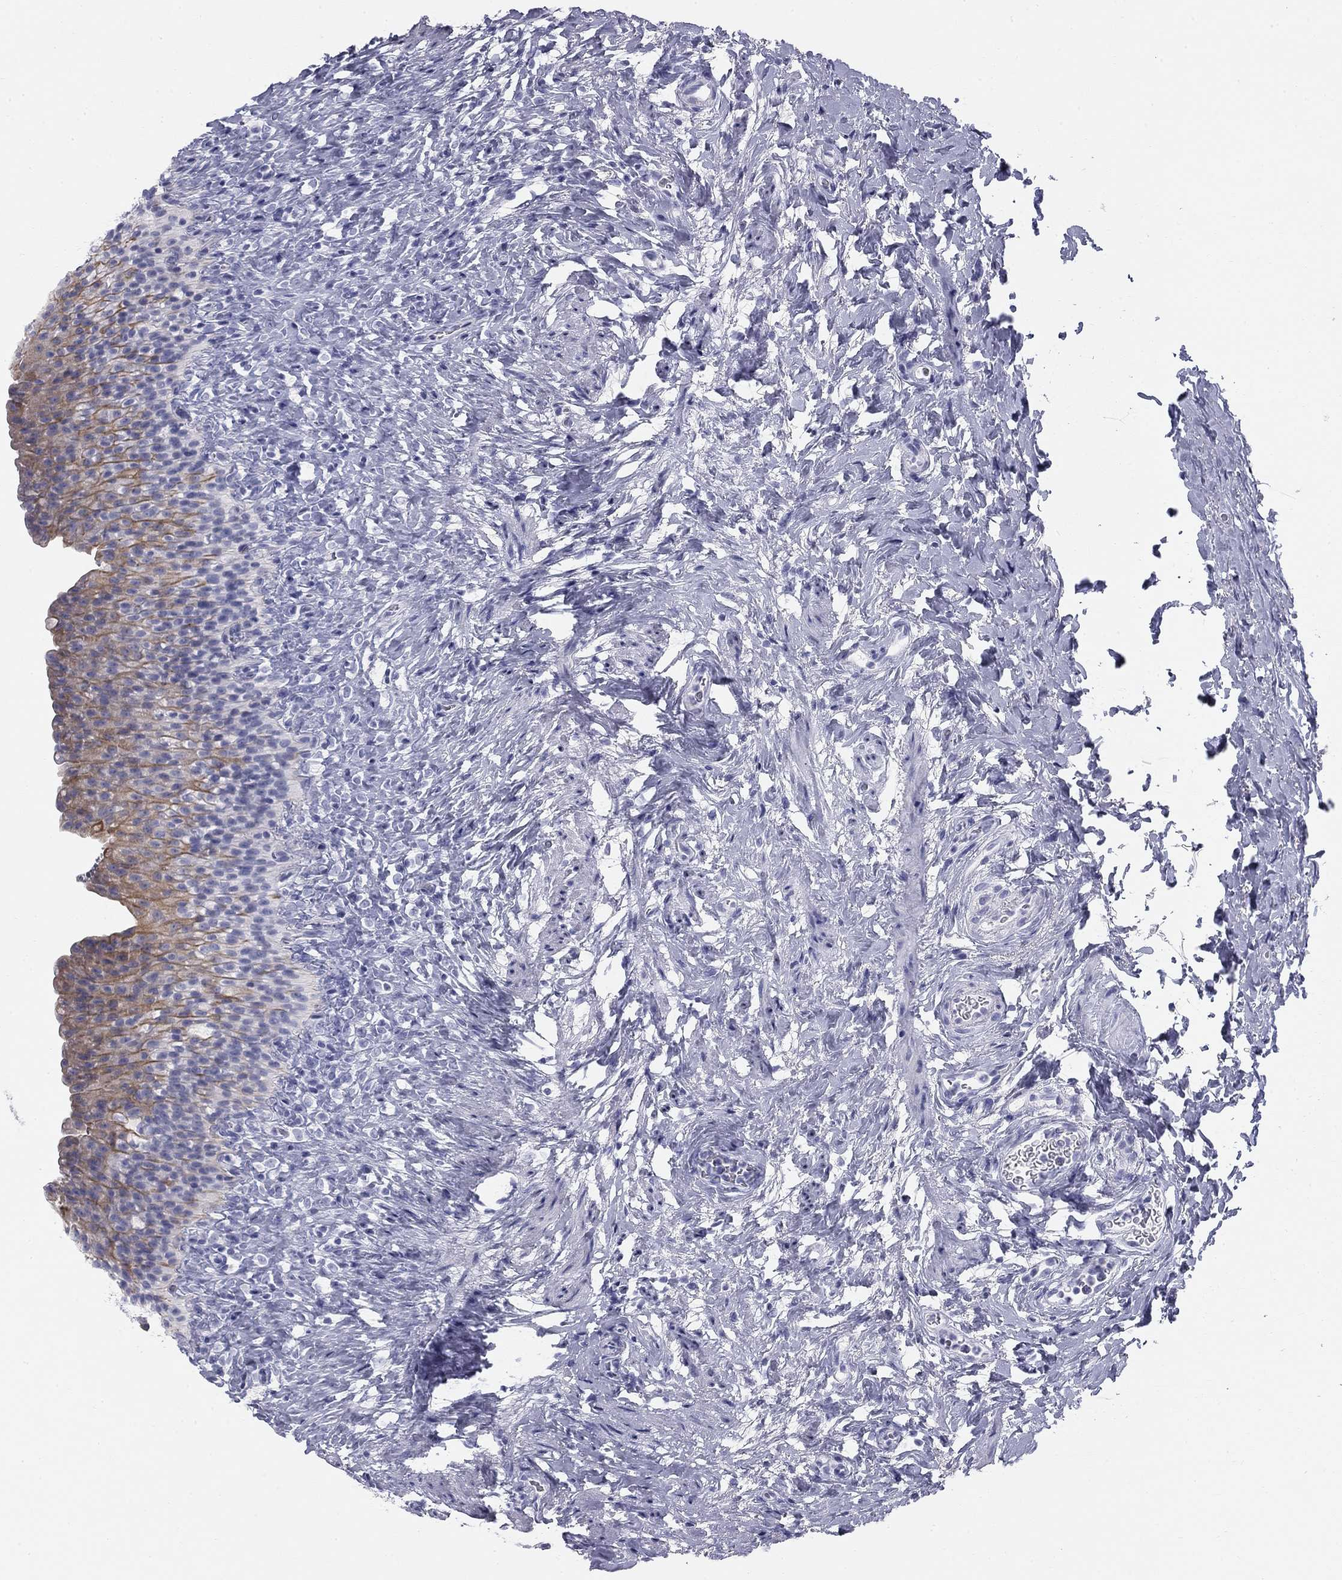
{"staining": {"intensity": "moderate", "quantity": "25%-75%", "location": "cytoplasmic/membranous"}, "tissue": "urinary bladder", "cell_type": "Urothelial cells", "image_type": "normal", "snomed": [{"axis": "morphology", "description": "Normal tissue, NOS"}, {"axis": "topography", "description": "Urinary bladder"}], "caption": "The micrograph exhibits immunohistochemical staining of benign urinary bladder. There is moderate cytoplasmic/membranous positivity is appreciated in approximately 25%-75% of urothelial cells.", "gene": "SULT2B1", "patient": {"sex": "male", "age": 76}}